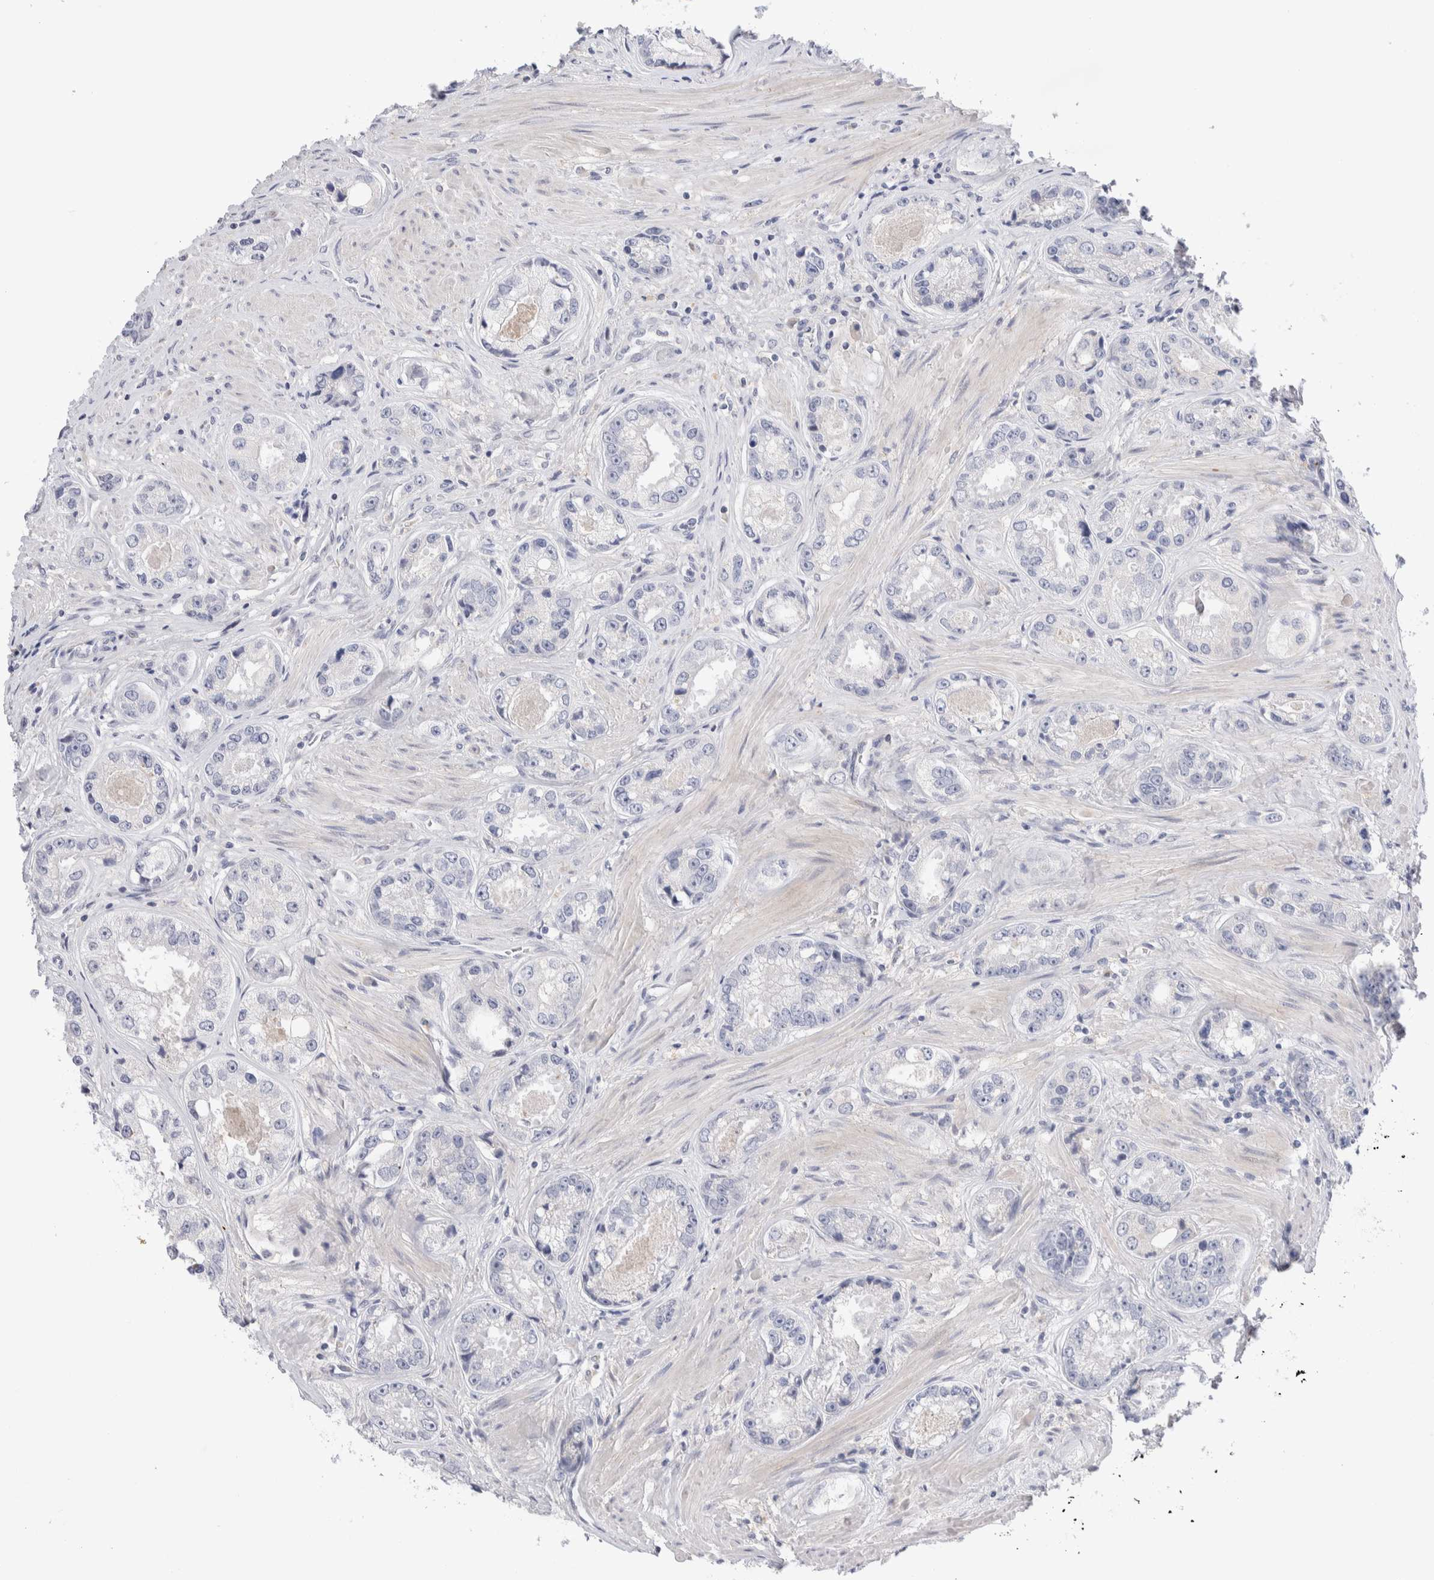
{"staining": {"intensity": "negative", "quantity": "none", "location": "none"}, "tissue": "prostate cancer", "cell_type": "Tumor cells", "image_type": "cancer", "snomed": [{"axis": "morphology", "description": "Adenocarcinoma, High grade"}, {"axis": "topography", "description": "Prostate"}], "caption": "DAB (3,3'-diaminobenzidine) immunohistochemical staining of prostate cancer displays no significant positivity in tumor cells.", "gene": "DNAJB6", "patient": {"sex": "male", "age": 61}}